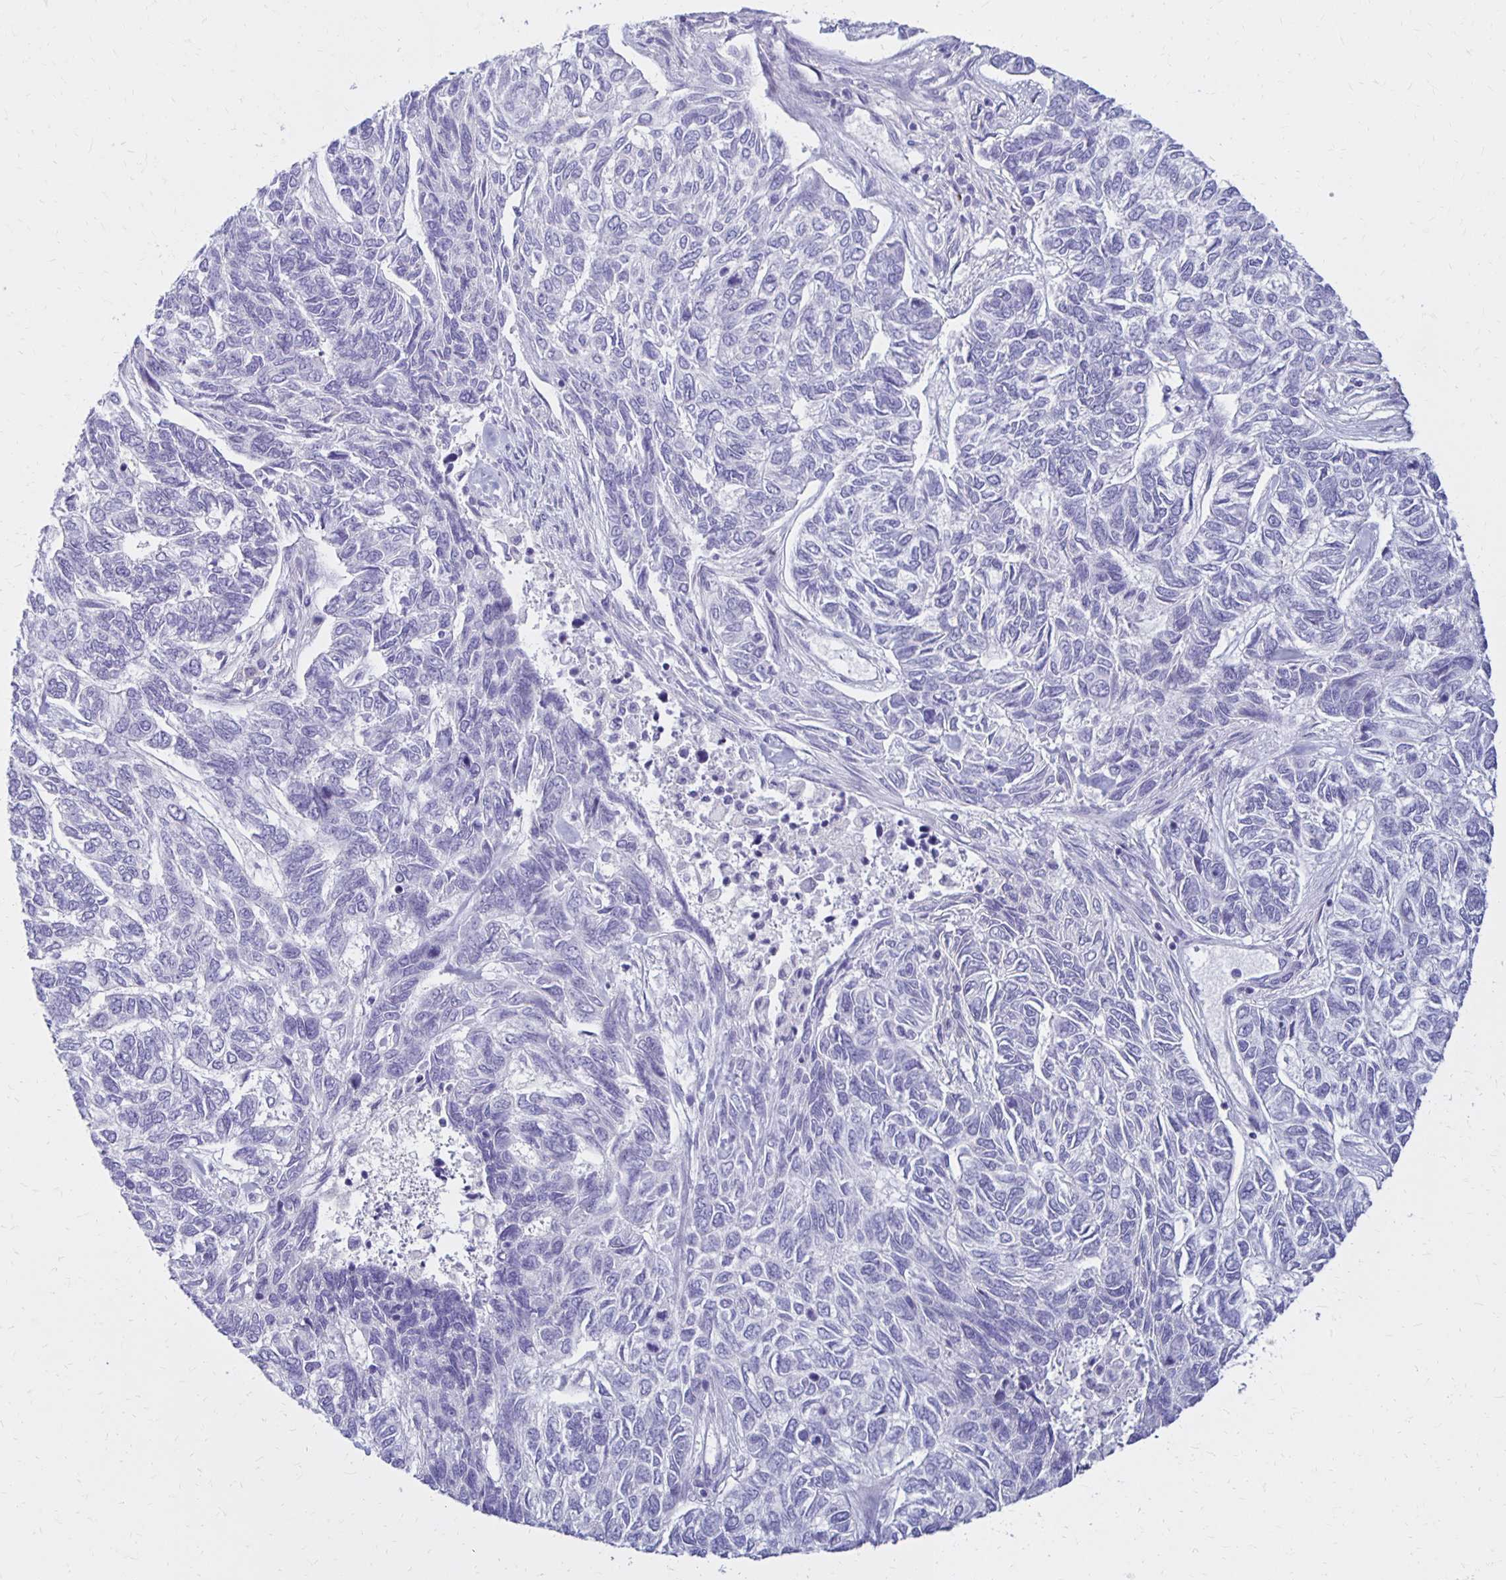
{"staining": {"intensity": "negative", "quantity": "none", "location": "none"}, "tissue": "skin cancer", "cell_type": "Tumor cells", "image_type": "cancer", "snomed": [{"axis": "morphology", "description": "Basal cell carcinoma"}, {"axis": "topography", "description": "Skin"}], "caption": "A histopathology image of human skin basal cell carcinoma is negative for staining in tumor cells.", "gene": "FNTB", "patient": {"sex": "female", "age": 65}}